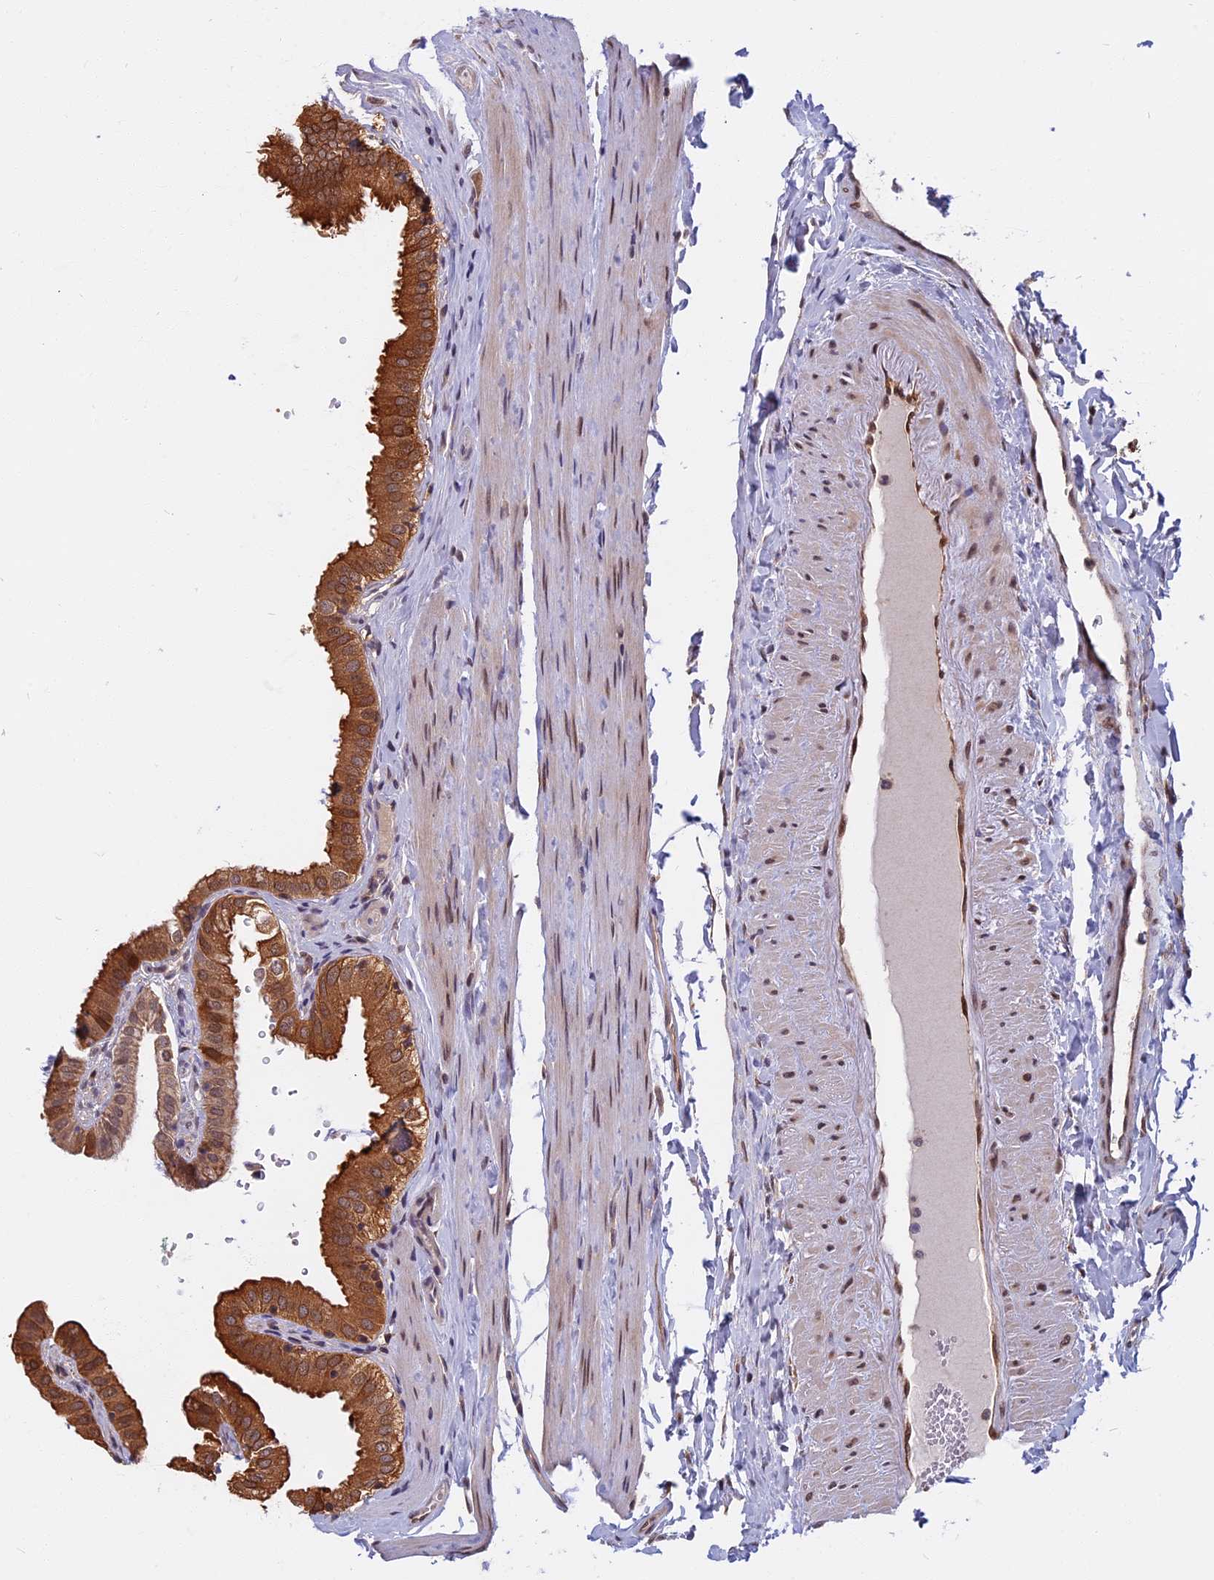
{"staining": {"intensity": "strong", "quantity": ">75%", "location": "cytoplasmic/membranous"}, "tissue": "gallbladder", "cell_type": "Glandular cells", "image_type": "normal", "snomed": [{"axis": "morphology", "description": "Normal tissue, NOS"}, {"axis": "topography", "description": "Gallbladder"}], "caption": "This is a histology image of IHC staining of benign gallbladder, which shows strong staining in the cytoplasmic/membranous of glandular cells.", "gene": "CCDC113", "patient": {"sex": "female", "age": 61}}